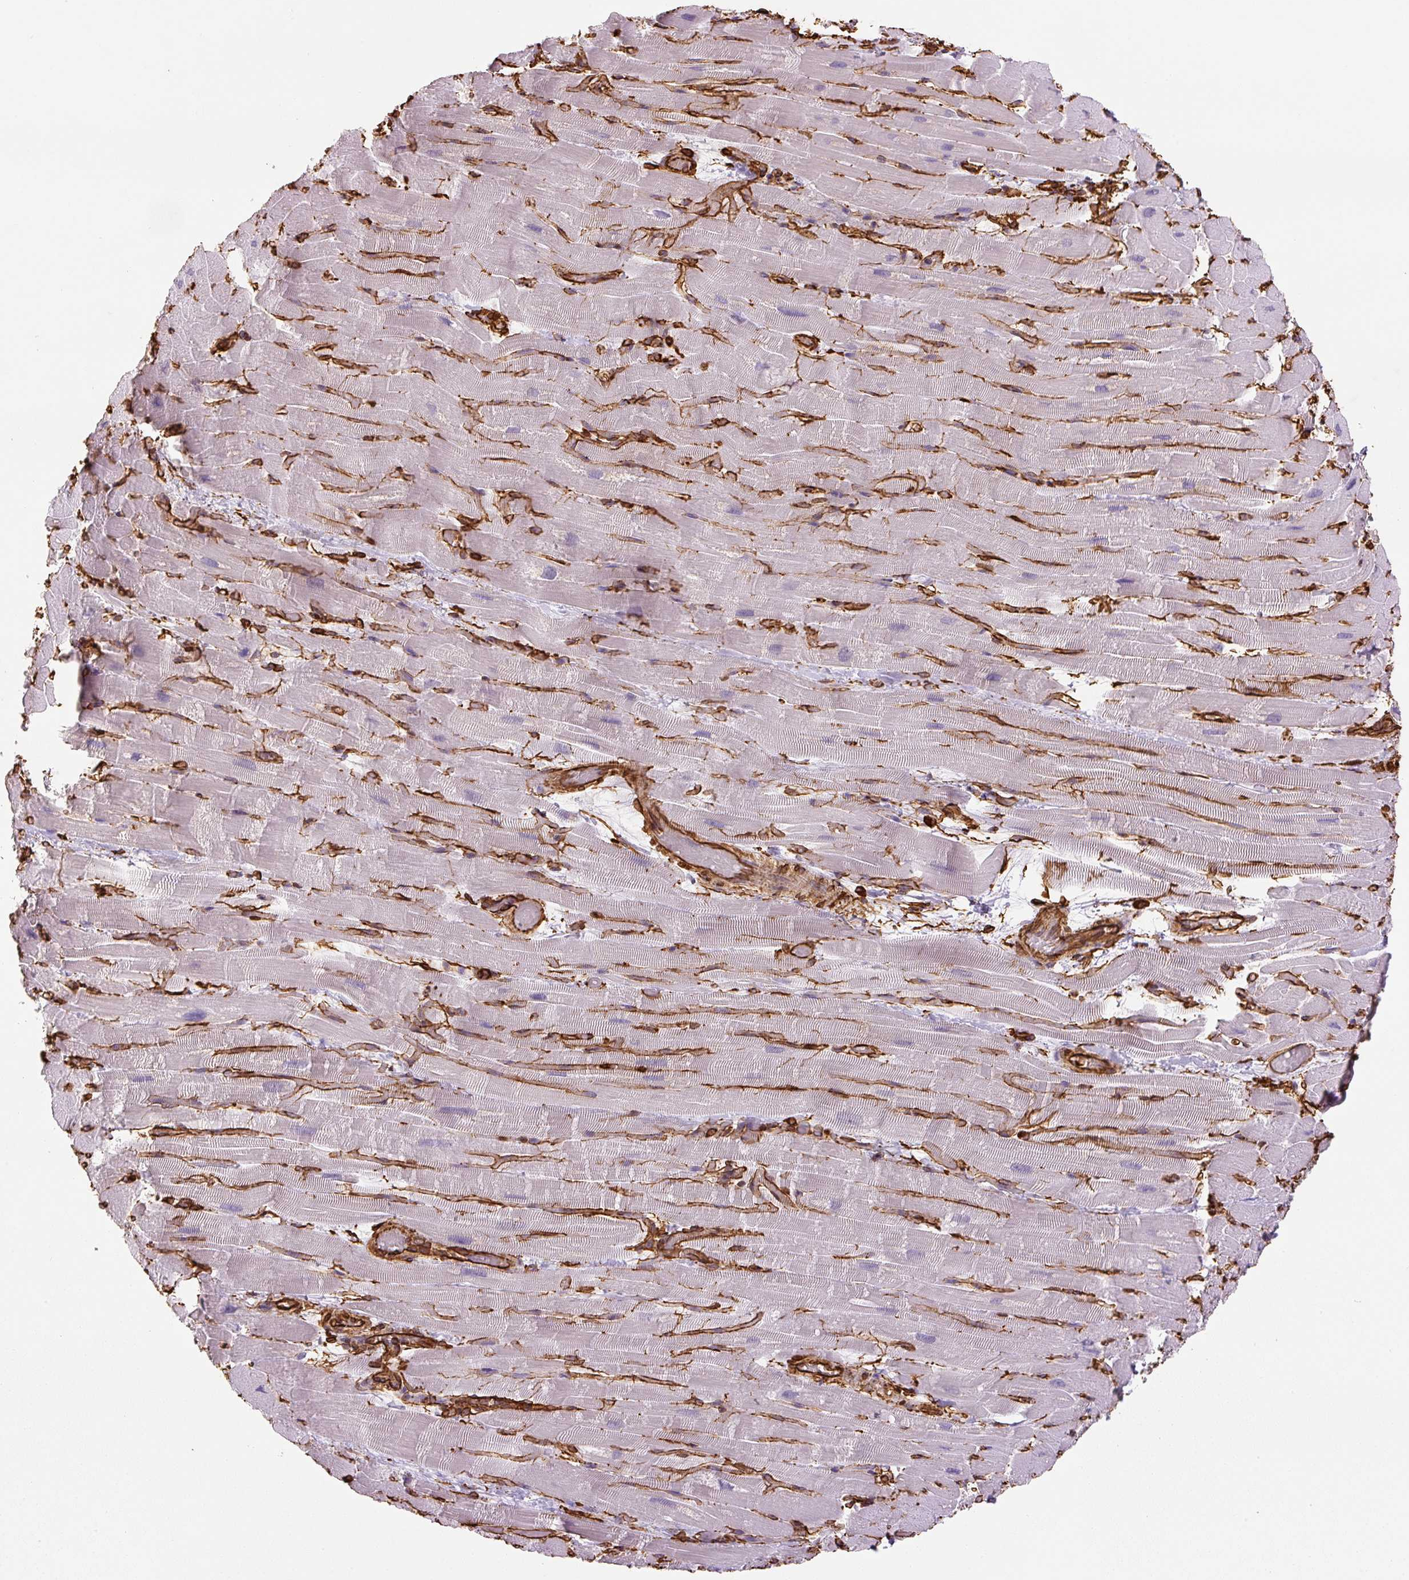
{"staining": {"intensity": "negative", "quantity": "none", "location": "none"}, "tissue": "heart muscle", "cell_type": "Cardiomyocytes", "image_type": "normal", "snomed": [{"axis": "morphology", "description": "Normal tissue, NOS"}, {"axis": "topography", "description": "Heart"}], "caption": "This is a image of immunohistochemistry (IHC) staining of benign heart muscle, which shows no expression in cardiomyocytes.", "gene": "VIM", "patient": {"sex": "male", "age": 37}}